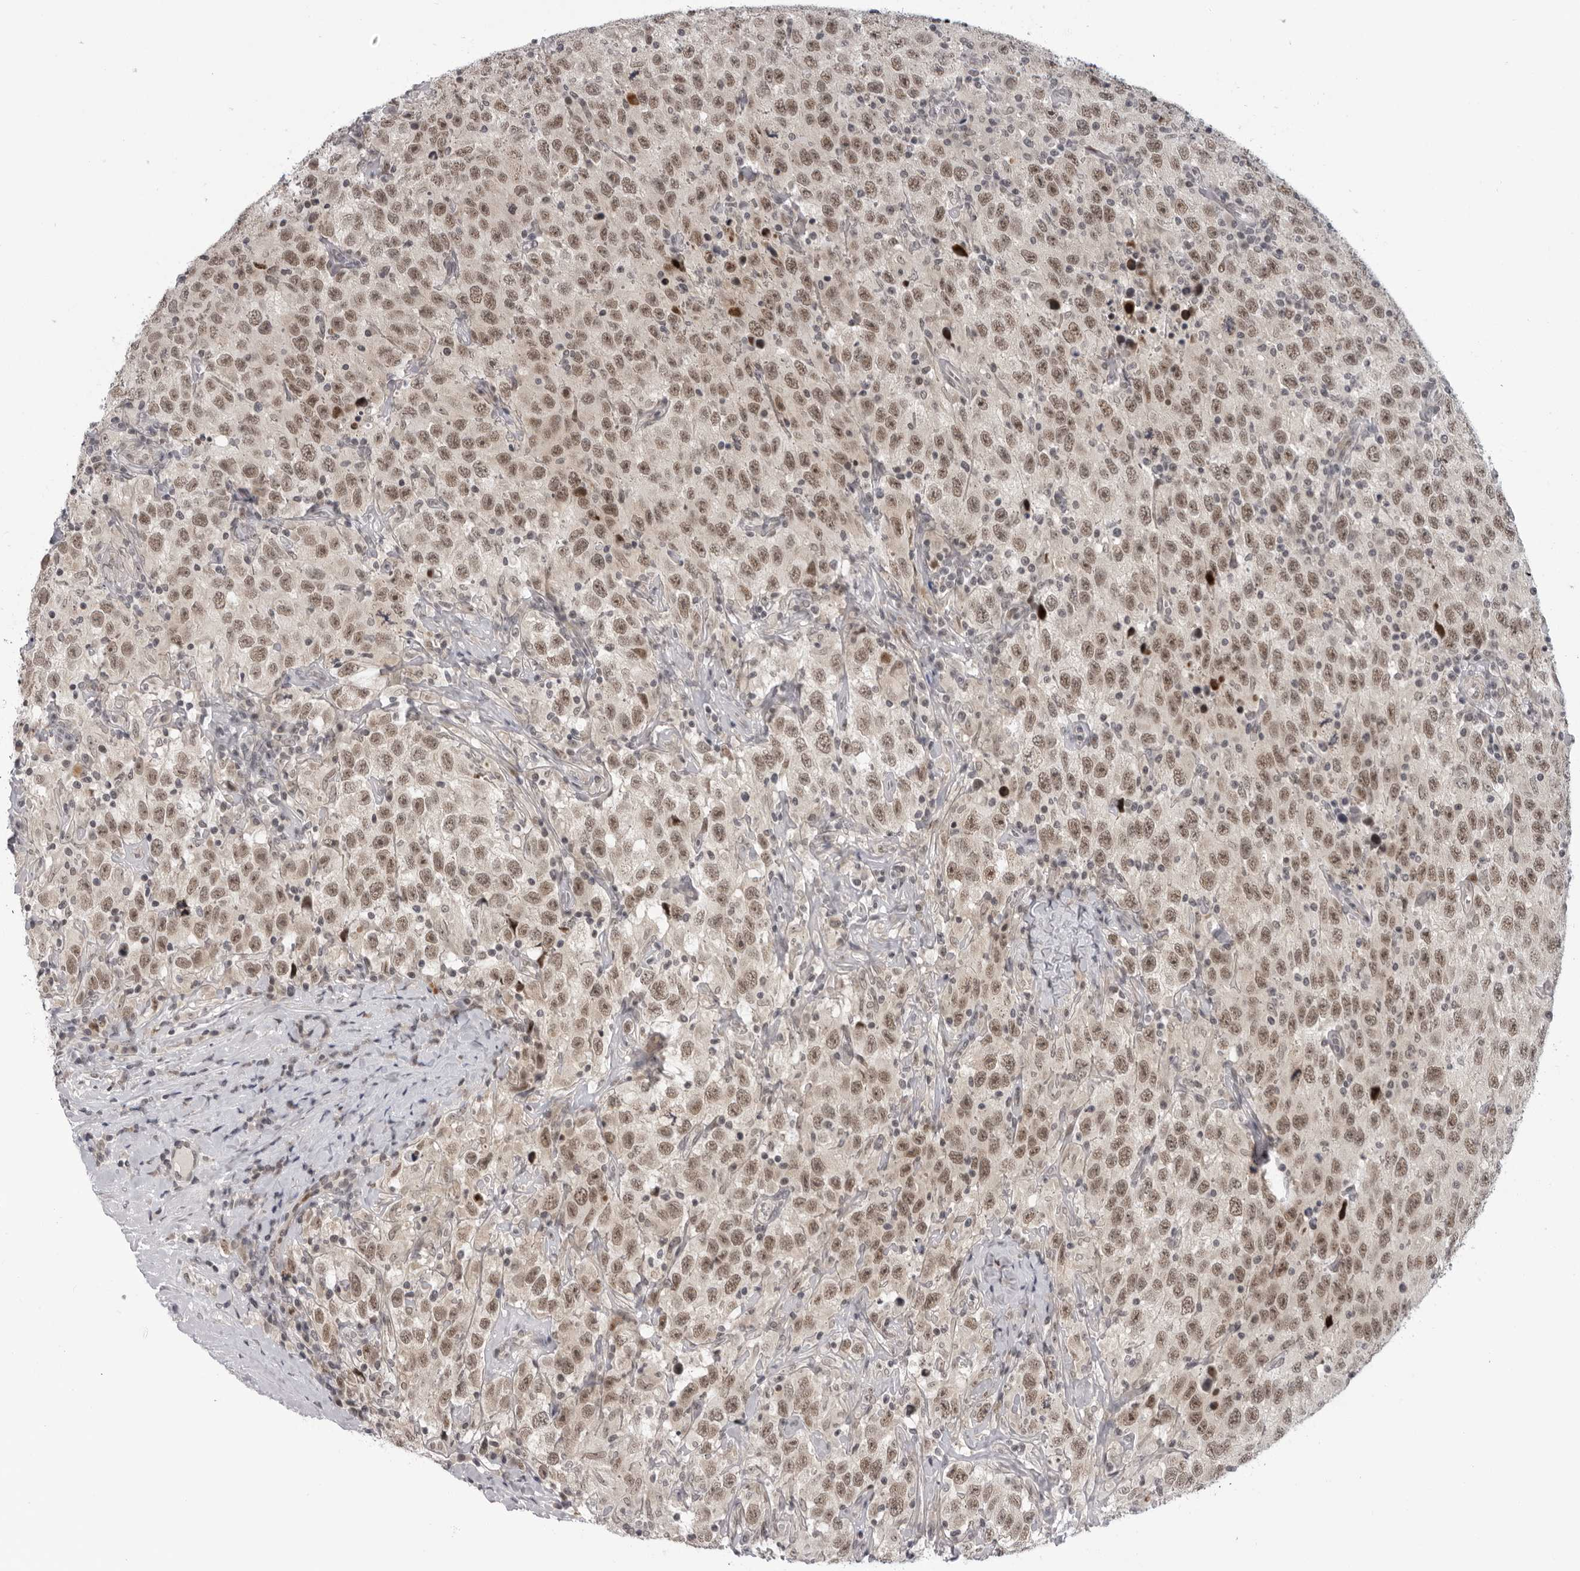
{"staining": {"intensity": "moderate", "quantity": ">75%", "location": "nuclear"}, "tissue": "testis cancer", "cell_type": "Tumor cells", "image_type": "cancer", "snomed": [{"axis": "morphology", "description": "Seminoma, NOS"}, {"axis": "topography", "description": "Testis"}], "caption": "Human testis seminoma stained with a brown dye exhibits moderate nuclear positive expression in approximately >75% of tumor cells.", "gene": "ALPK2", "patient": {"sex": "male", "age": 41}}